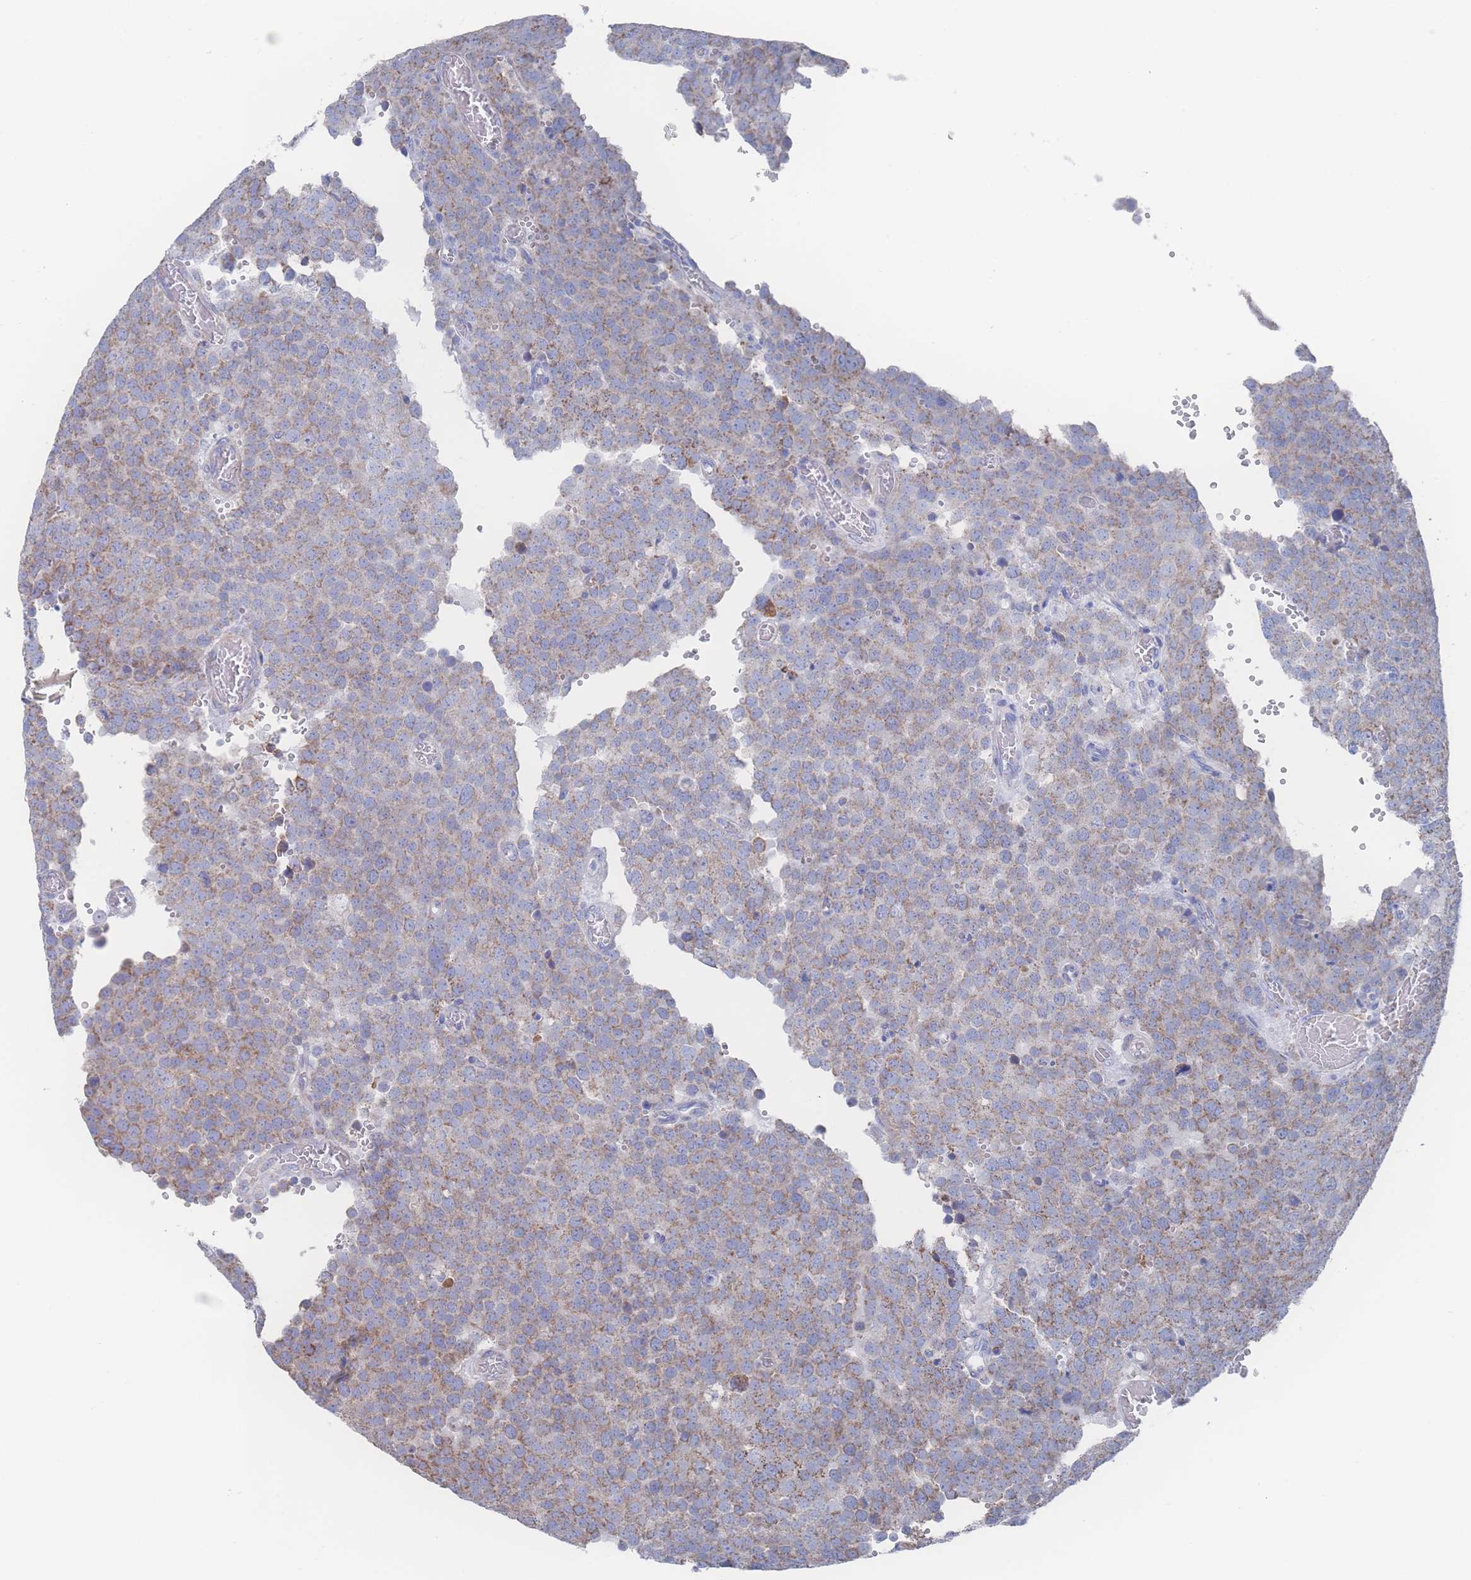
{"staining": {"intensity": "moderate", "quantity": ">75%", "location": "cytoplasmic/membranous"}, "tissue": "testis cancer", "cell_type": "Tumor cells", "image_type": "cancer", "snomed": [{"axis": "morphology", "description": "Normal tissue, NOS"}, {"axis": "morphology", "description": "Seminoma, NOS"}, {"axis": "topography", "description": "Testis"}], "caption": "Immunohistochemical staining of seminoma (testis) demonstrates medium levels of moderate cytoplasmic/membranous positivity in about >75% of tumor cells.", "gene": "SNPH", "patient": {"sex": "male", "age": 71}}